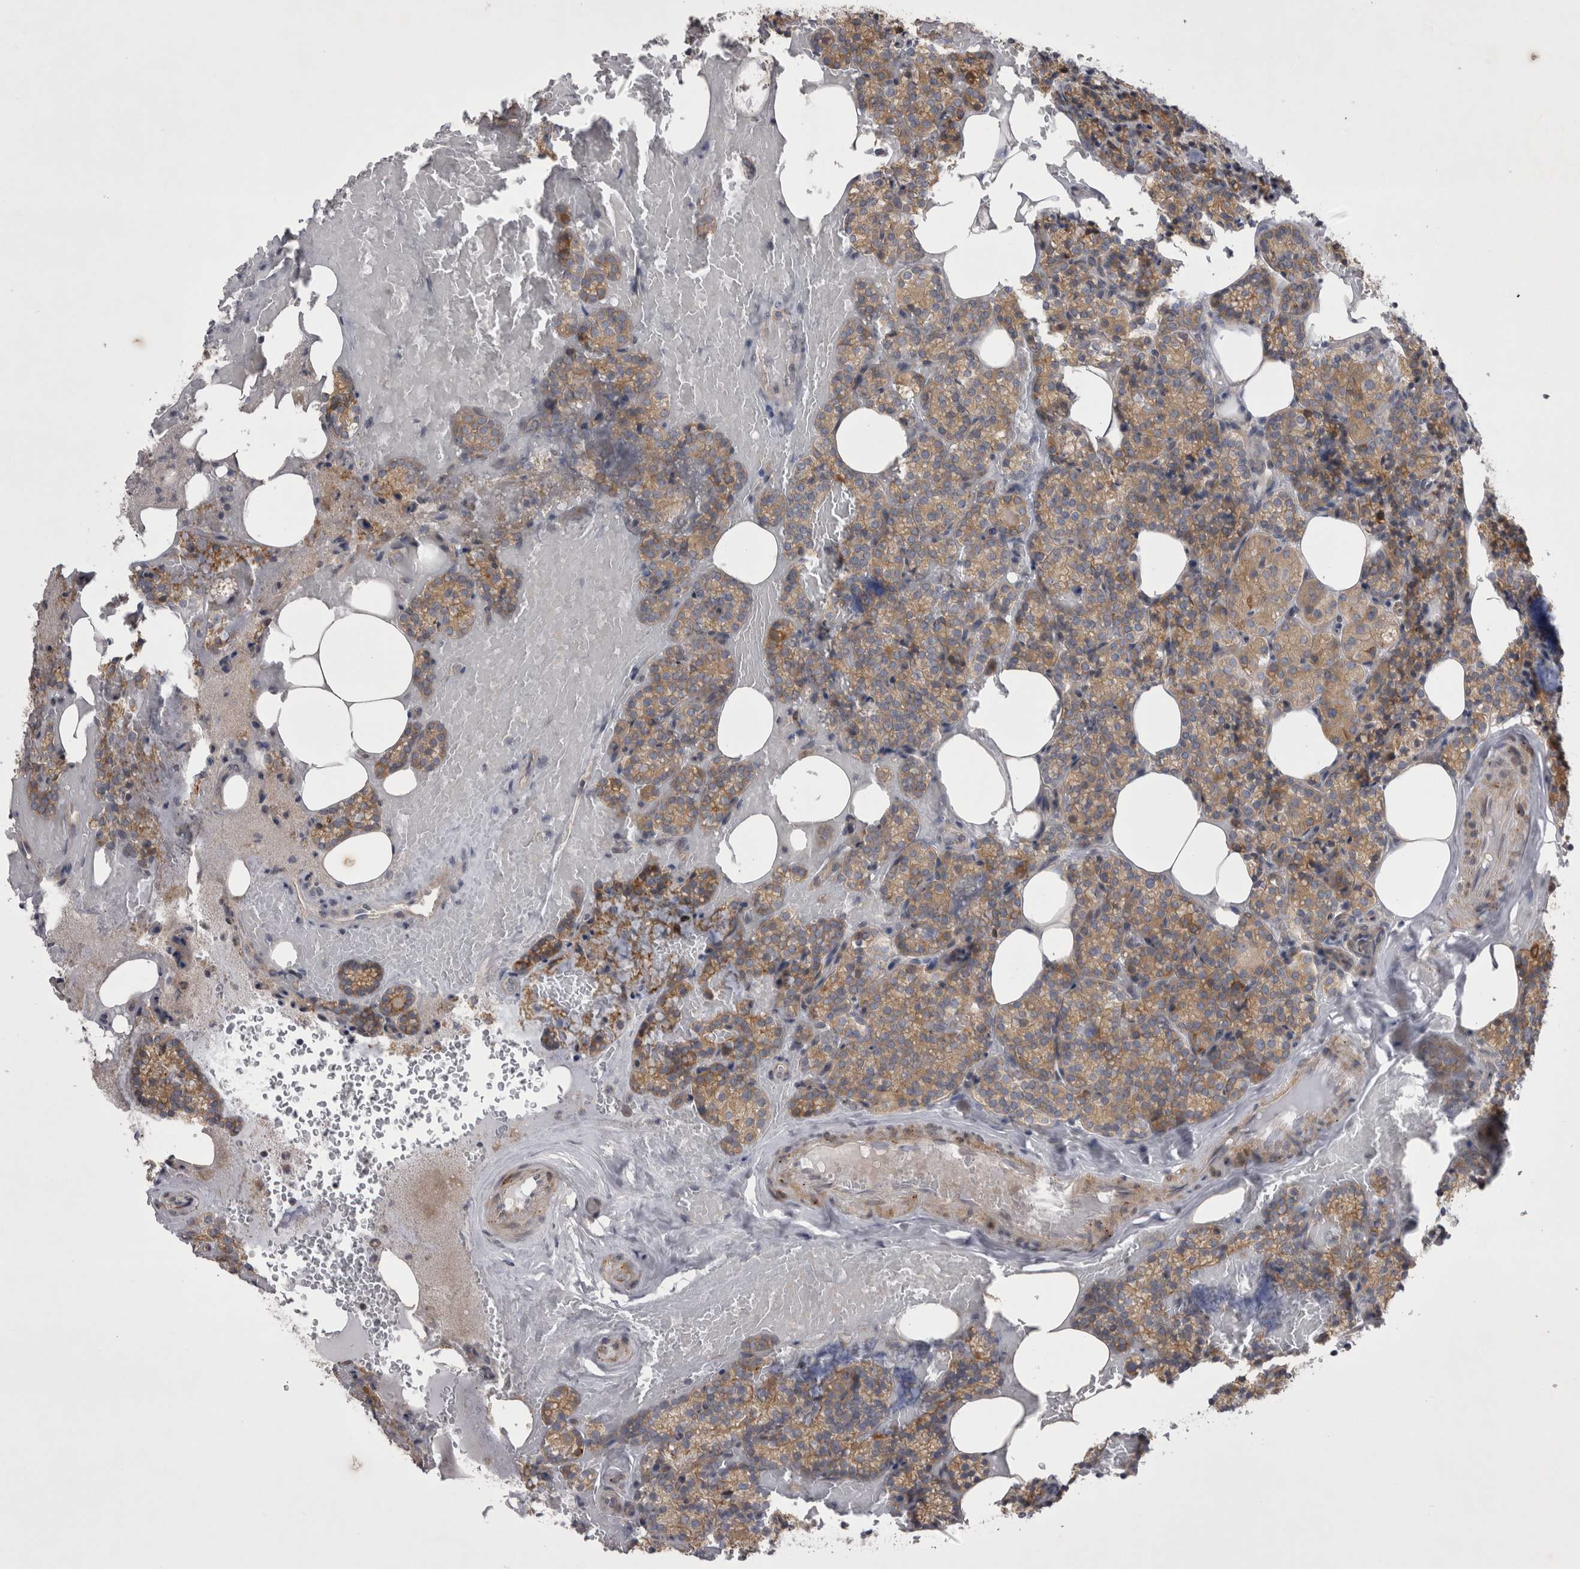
{"staining": {"intensity": "moderate", "quantity": "25%-75%", "location": "cytoplasmic/membranous"}, "tissue": "parathyroid gland", "cell_type": "Glandular cells", "image_type": "normal", "snomed": [{"axis": "morphology", "description": "Normal tissue, NOS"}, {"axis": "topography", "description": "Parathyroid gland"}], "caption": "Immunohistochemical staining of benign parathyroid gland exhibits medium levels of moderate cytoplasmic/membranous staining in about 25%-75% of glandular cells.", "gene": "NENF", "patient": {"sex": "female", "age": 78}}